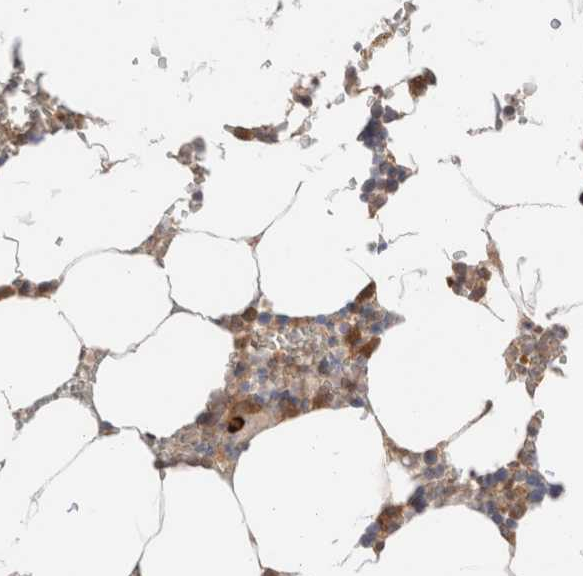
{"staining": {"intensity": "moderate", "quantity": "25%-75%", "location": "cytoplasmic/membranous"}, "tissue": "bone marrow", "cell_type": "Hematopoietic cells", "image_type": "normal", "snomed": [{"axis": "morphology", "description": "Normal tissue, NOS"}, {"axis": "topography", "description": "Bone marrow"}], "caption": "This is a micrograph of immunohistochemistry (IHC) staining of normal bone marrow, which shows moderate staining in the cytoplasmic/membranous of hematopoietic cells.", "gene": "XKR4", "patient": {"sex": "male", "age": 70}}